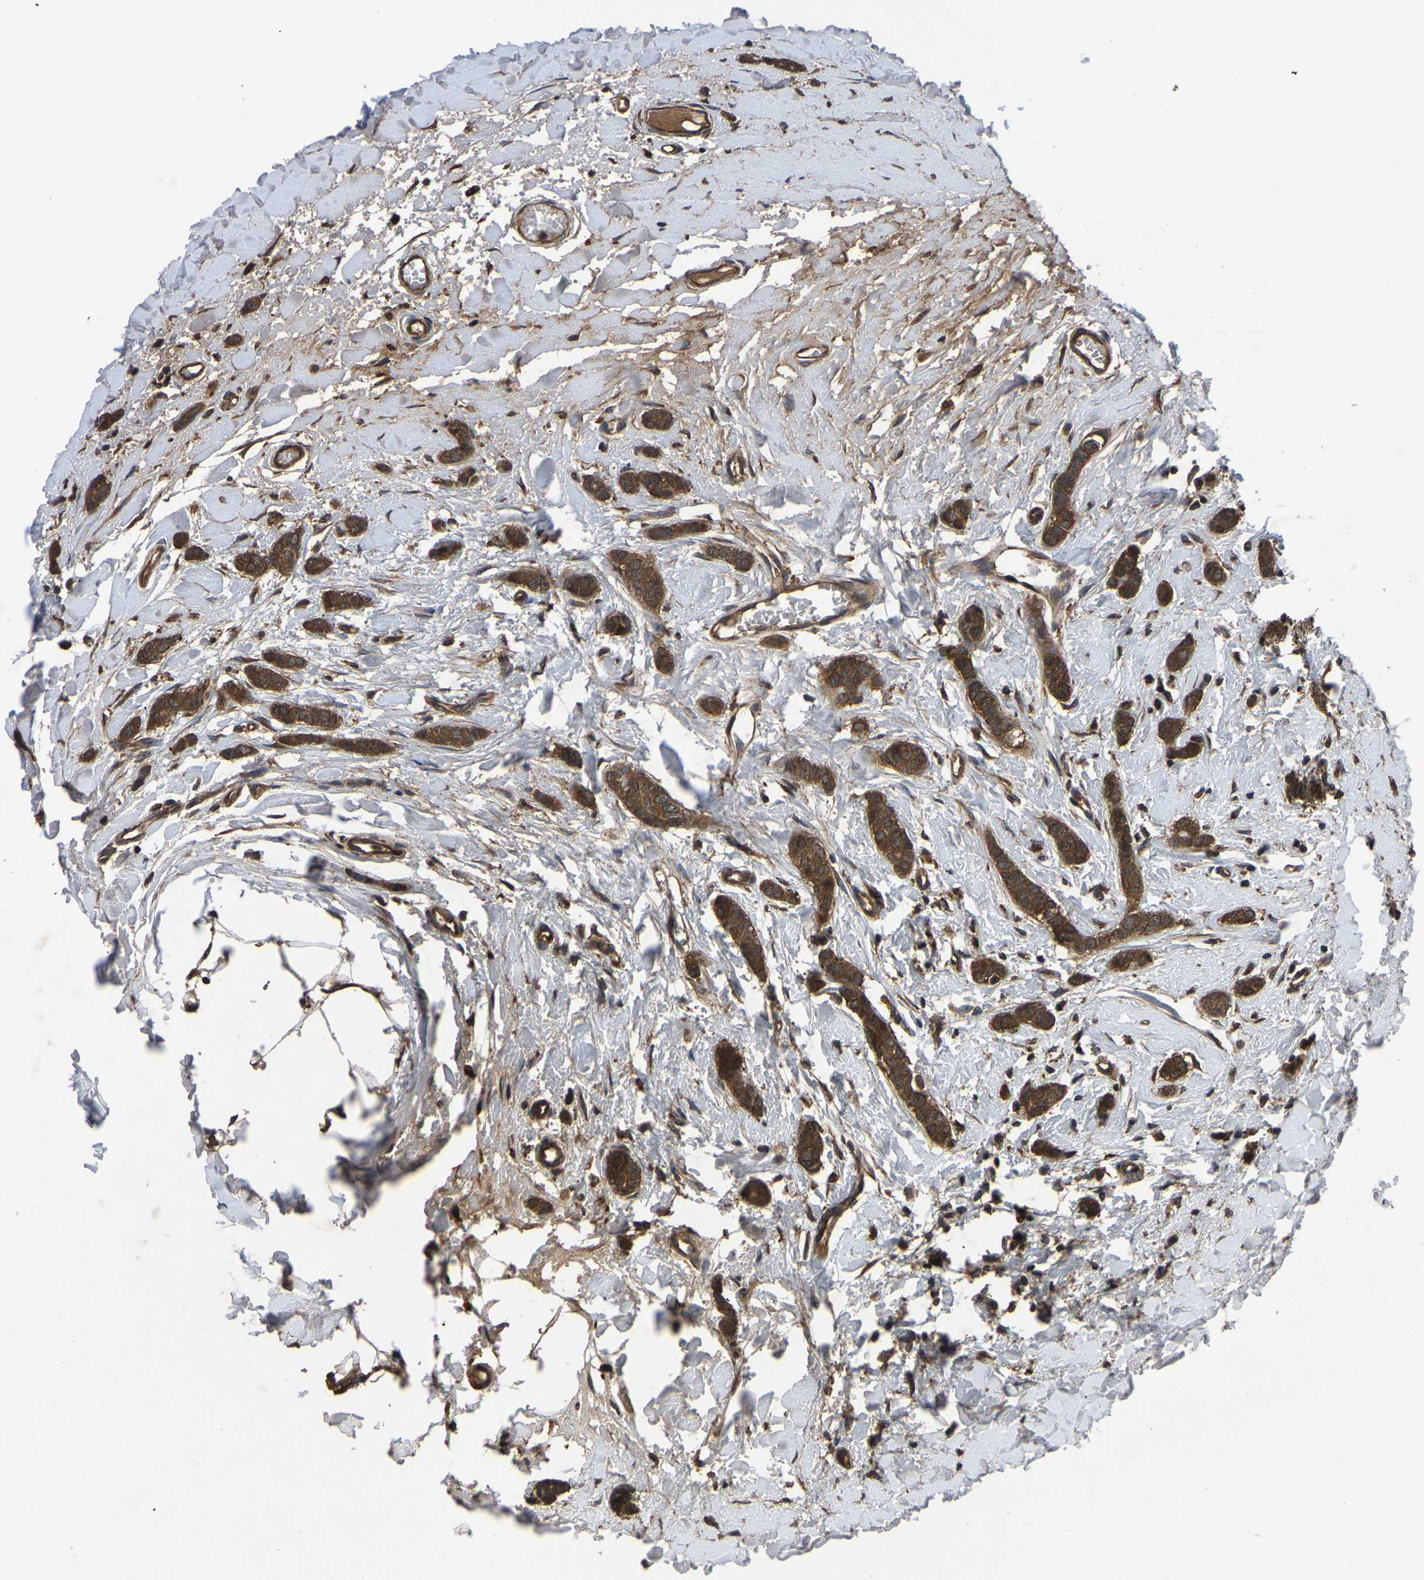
{"staining": {"intensity": "moderate", "quantity": ">75%", "location": "cytoplasmic/membranous"}, "tissue": "breast cancer", "cell_type": "Tumor cells", "image_type": "cancer", "snomed": [{"axis": "morphology", "description": "Lobular carcinoma"}, {"axis": "topography", "description": "Skin"}, {"axis": "topography", "description": "Breast"}], "caption": "Brown immunohistochemical staining in human breast cancer (lobular carcinoma) exhibits moderate cytoplasmic/membranous staining in about >75% of tumor cells.", "gene": "CRYZL1", "patient": {"sex": "female", "age": 46}}